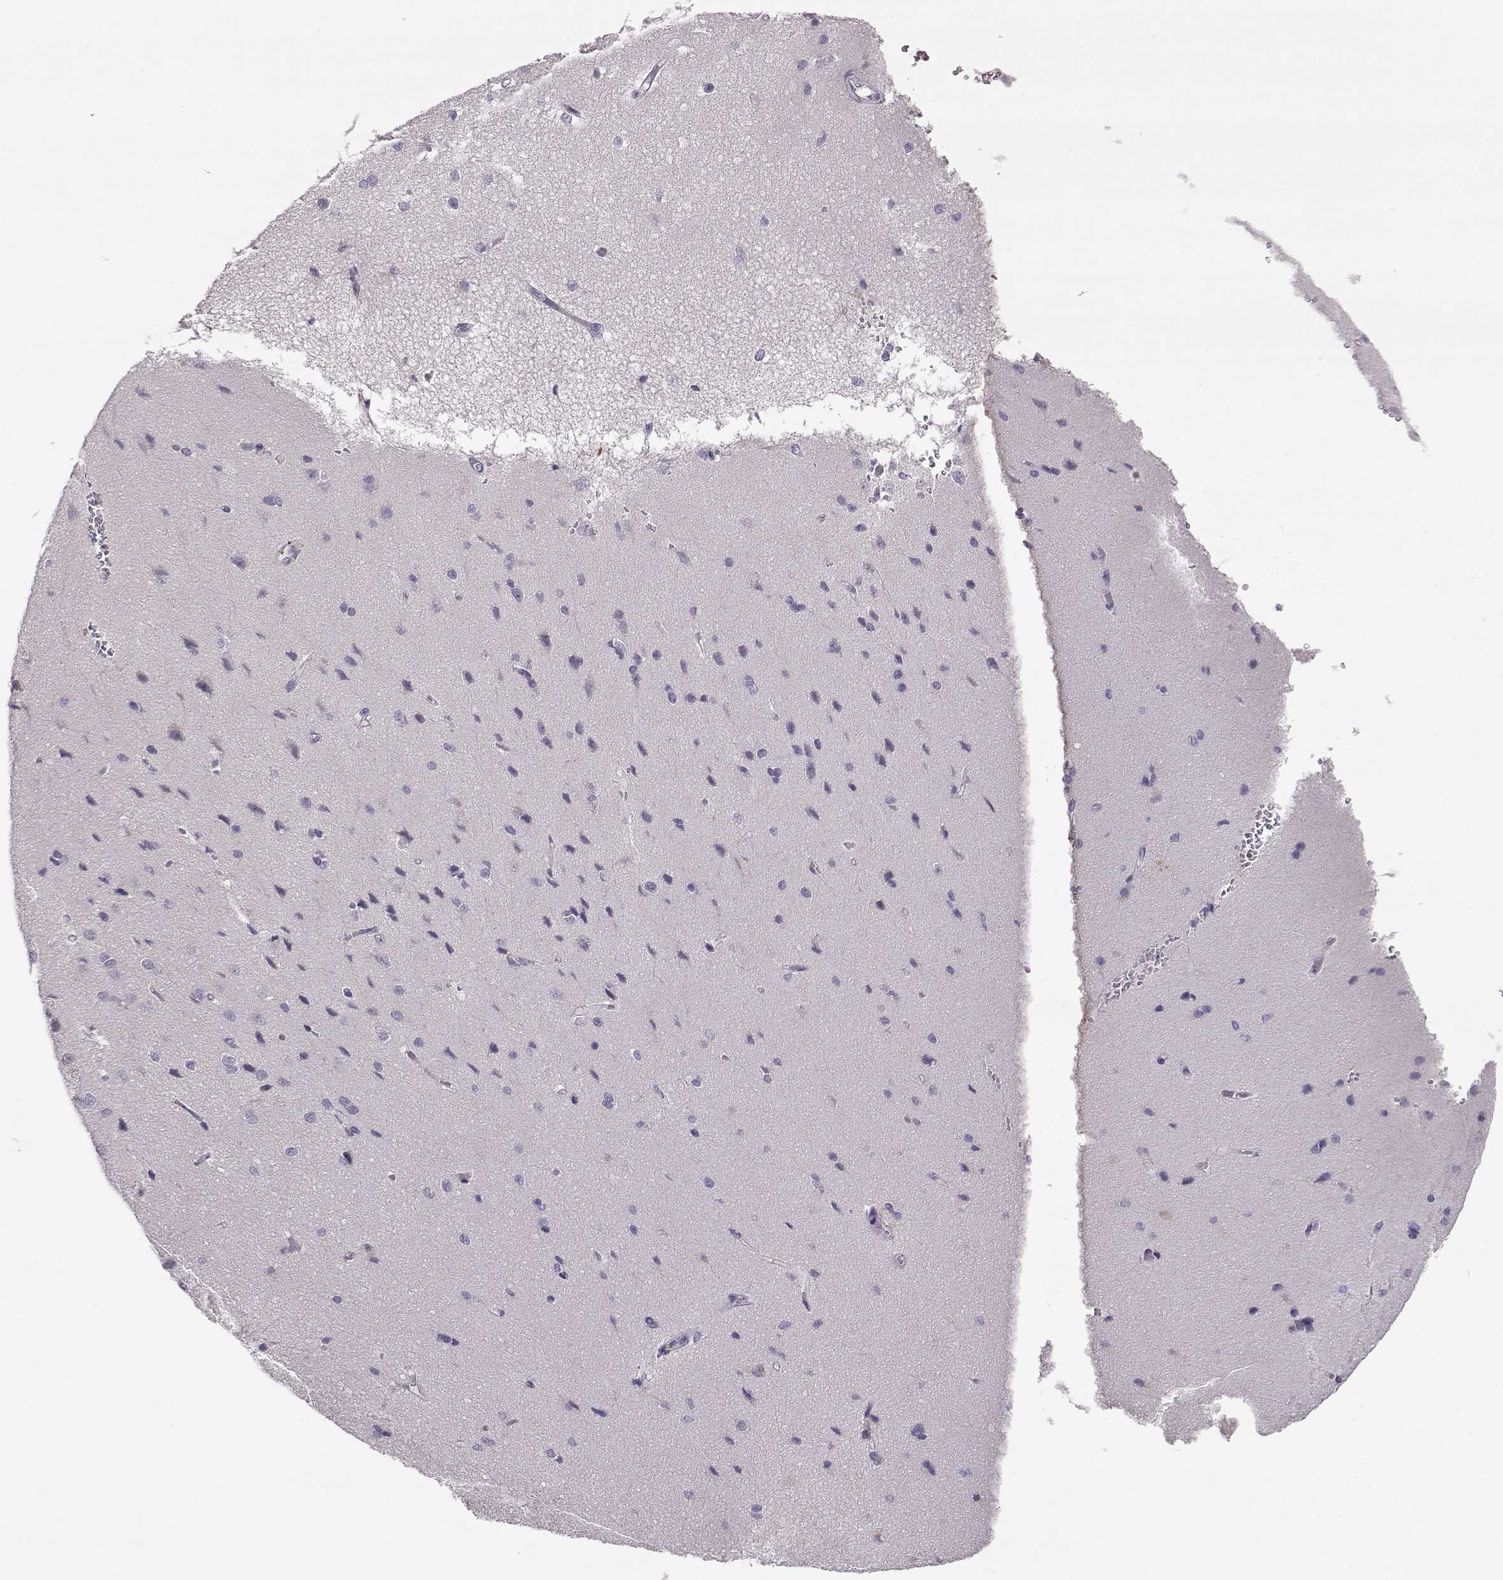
{"staining": {"intensity": "negative", "quantity": "none", "location": "none"}, "tissue": "cerebral cortex", "cell_type": "Endothelial cells", "image_type": "normal", "snomed": [{"axis": "morphology", "description": "Normal tissue, NOS"}, {"axis": "topography", "description": "Cerebral cortex"}], "caption": "Immunohistochemistry (IHC) image of benign cerebral cortex: cerebral cortex stained with DAB (3,3'-diaminobenzidine) reveals no significant protein expression in endothelial cells. (DAB (3,3'-diaminobenzidine) immunohistochemistry (IHC) visualized using brightfield microscopy, high magnification).", "gene": "ENDOU", "patient": {"sex": "male", "age": 37}}